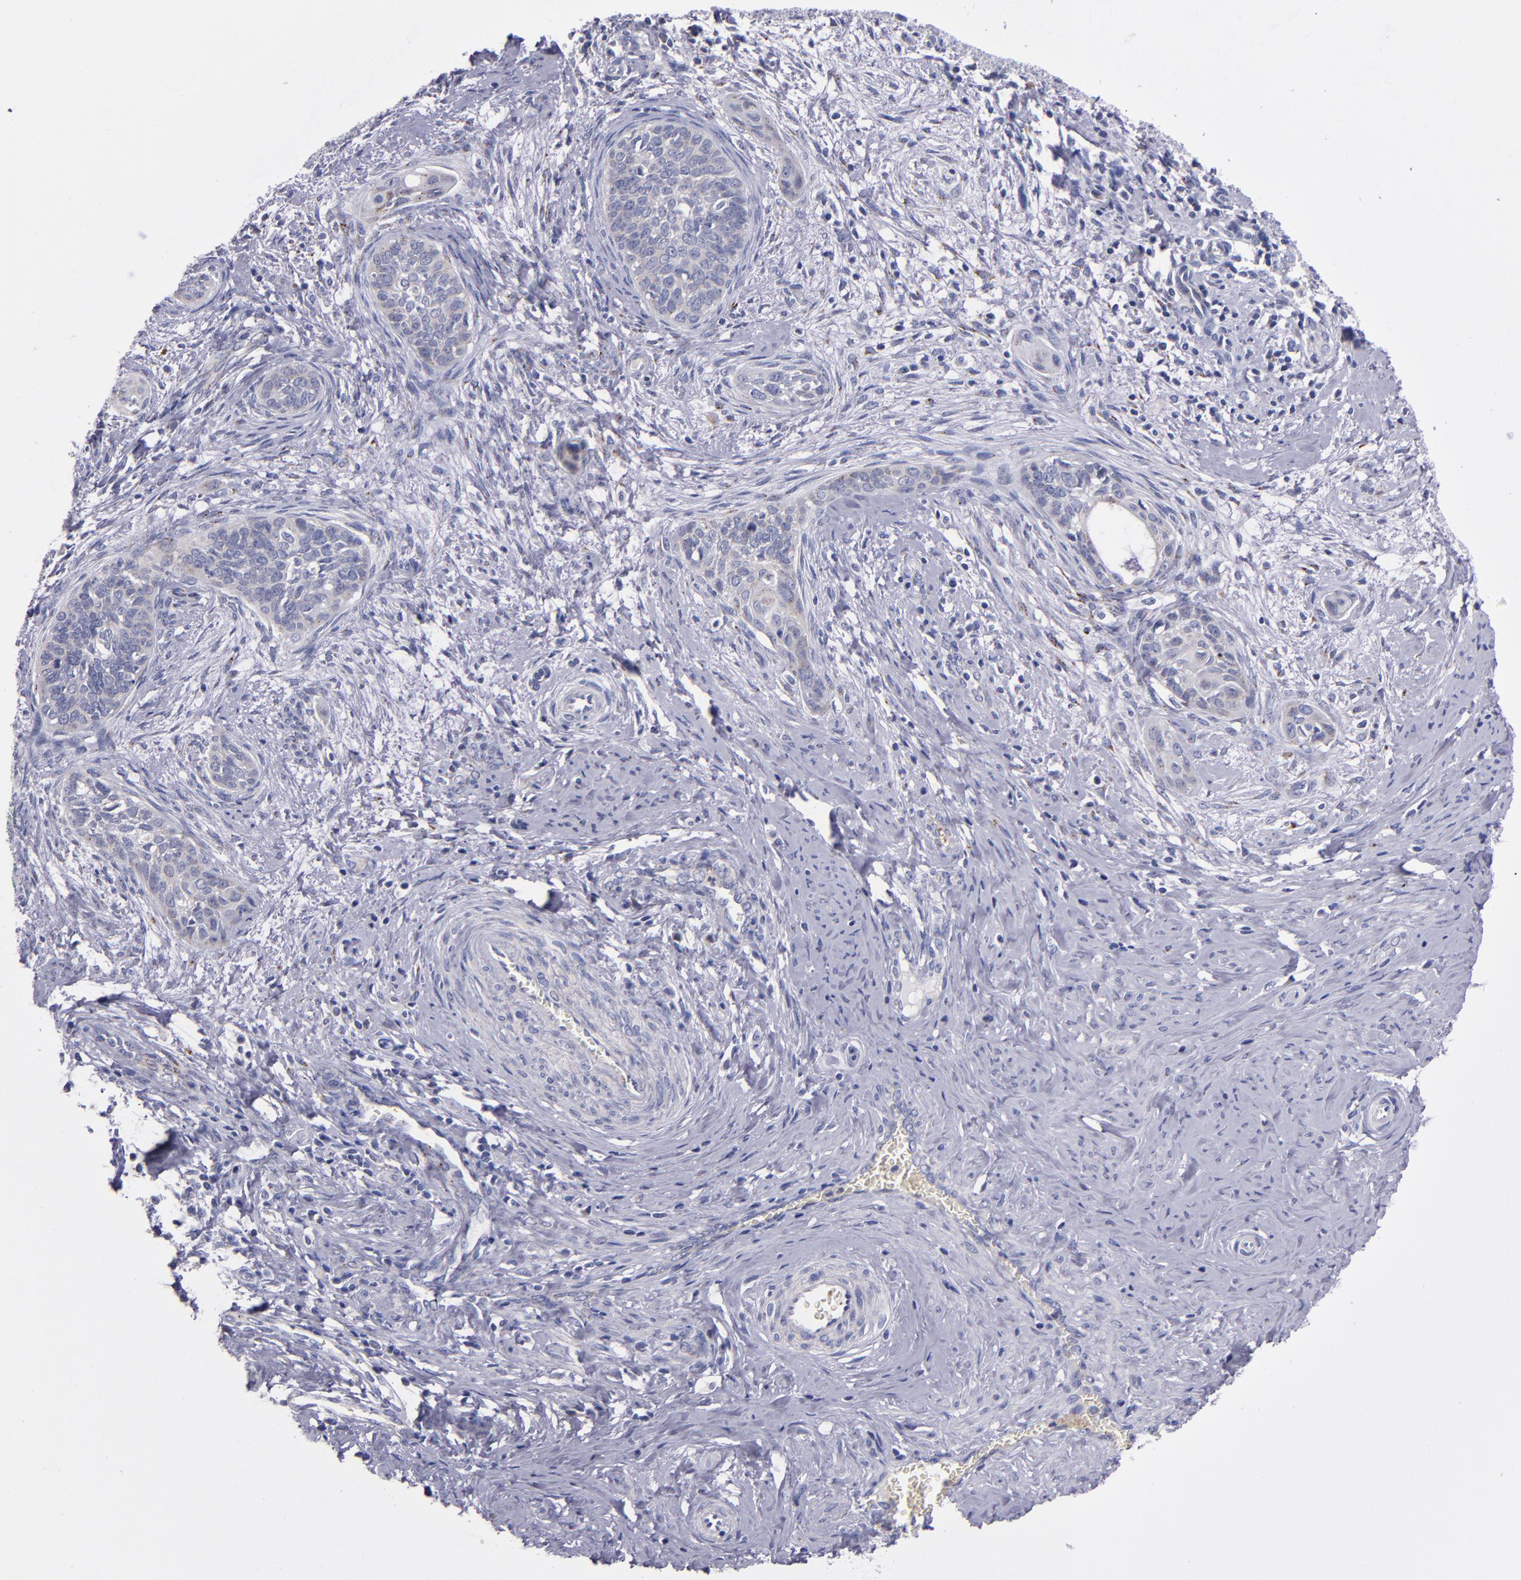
{"staining": {"intensity": "weak", "quantity": ">75%", "location": "cytoplasmic/membranous"}, "tissue": "cervical cancer", "cell_type": "Tumor cells", "image_type": "cancer", "snomed": [{"axis": "morphology", "description": "Squamous cell carcinoma, NOS"}, {"axis": "topography", "description": "Cervix"}], "caption": "Cervical cancer (squamous cell carcinoma) stained with IHC displays weak cytoplasmic/membranous staining in about >75% of tumor cells.", "gene": "RAB41", "patient": {"sex": "female", "age": 33}}